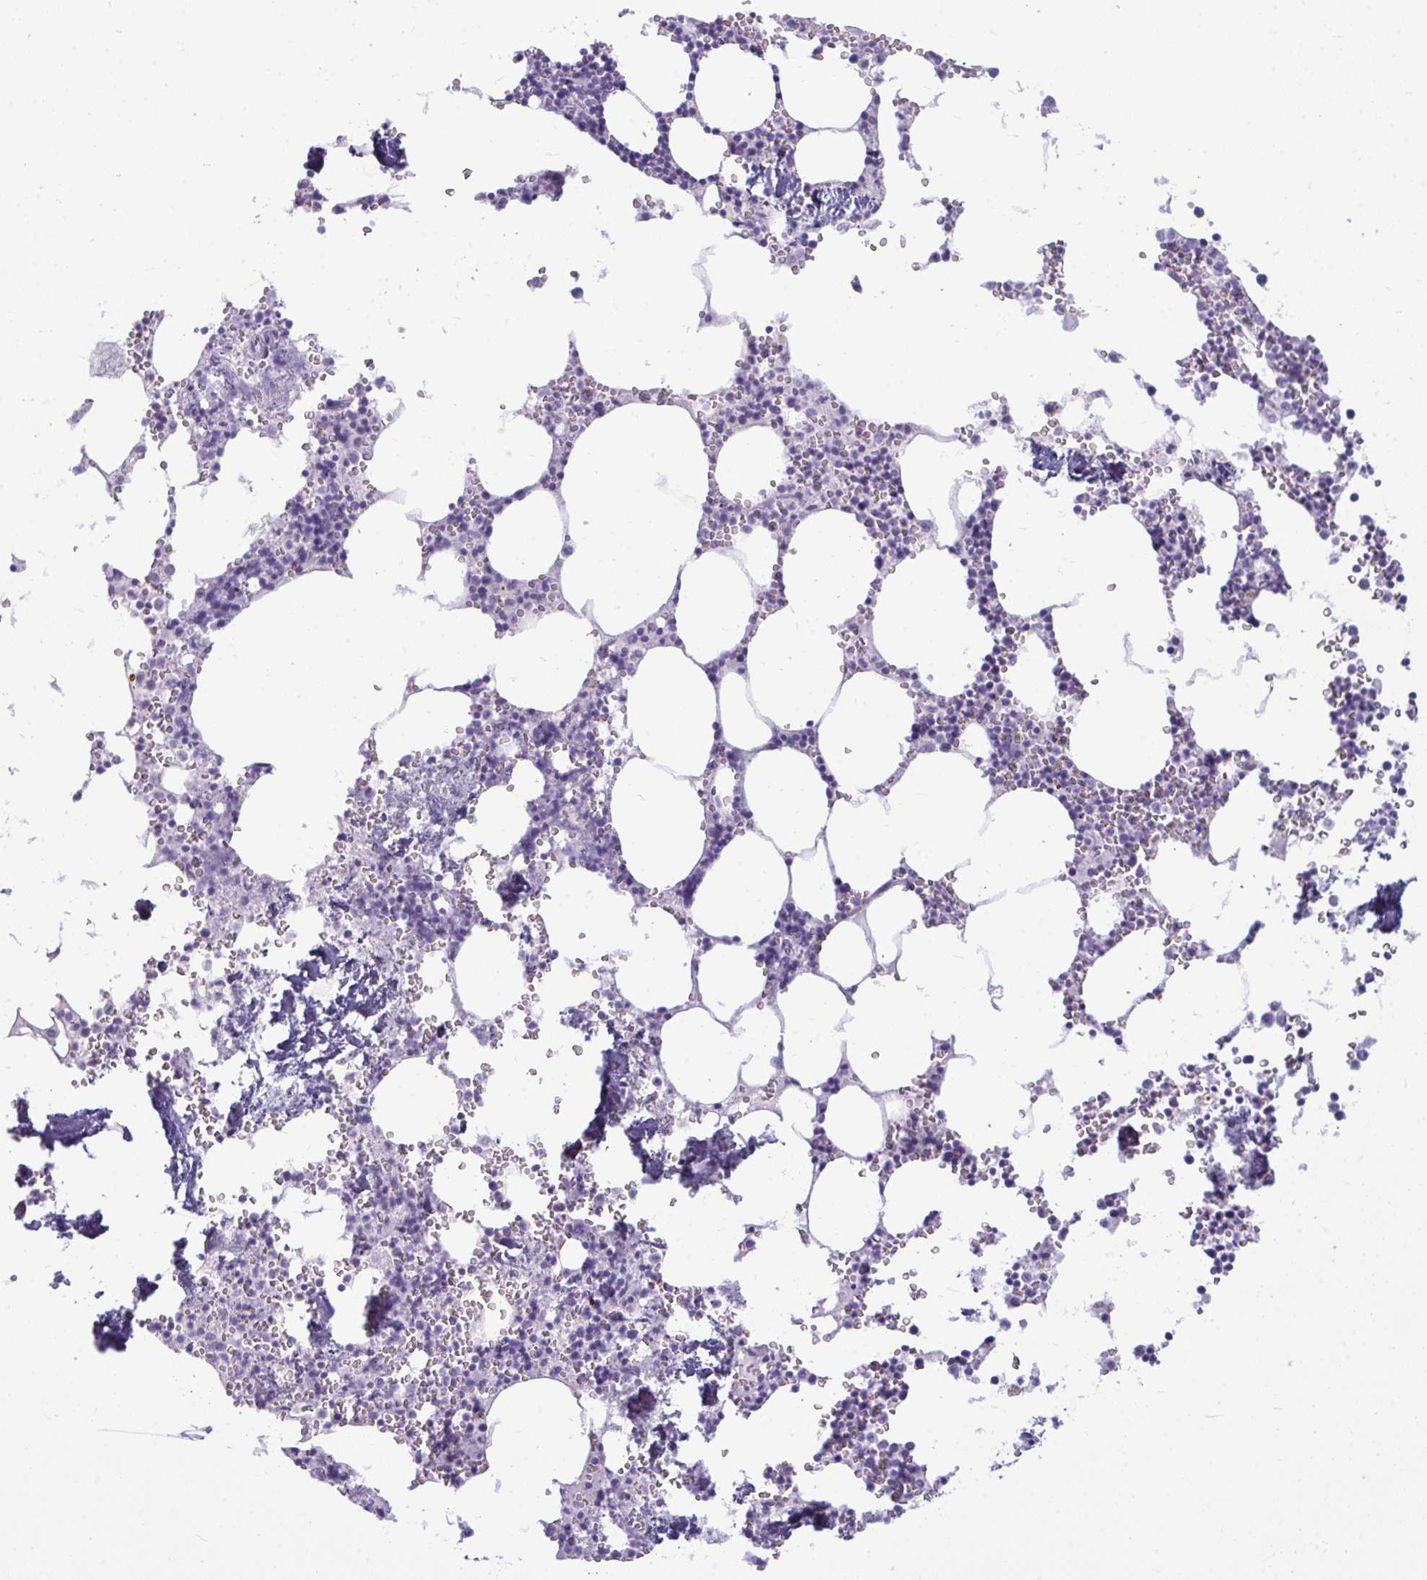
{"staining": {"intensity": "negative", "quantity": "none", "location": "none"}, "tissue": "bone marrow", "cell_type": "Hematopoietic cells", "image_type": "normal", "snomed": [{"axis": "morphology", "description": "Normal tissue, NOS"}, {"axis": "topography", "description": "Bone marrow"}], "caption": "IHC of benign human bone marrow shows no expression in hematopoietic cells. The staining is performed using DAB (3,3'-diaminobenzidine) brown chromogen with nuclei counter-stained in using hematoxylin.", "gene": "ANKRD60", "patient": {"sex": "male", "age": 54}}